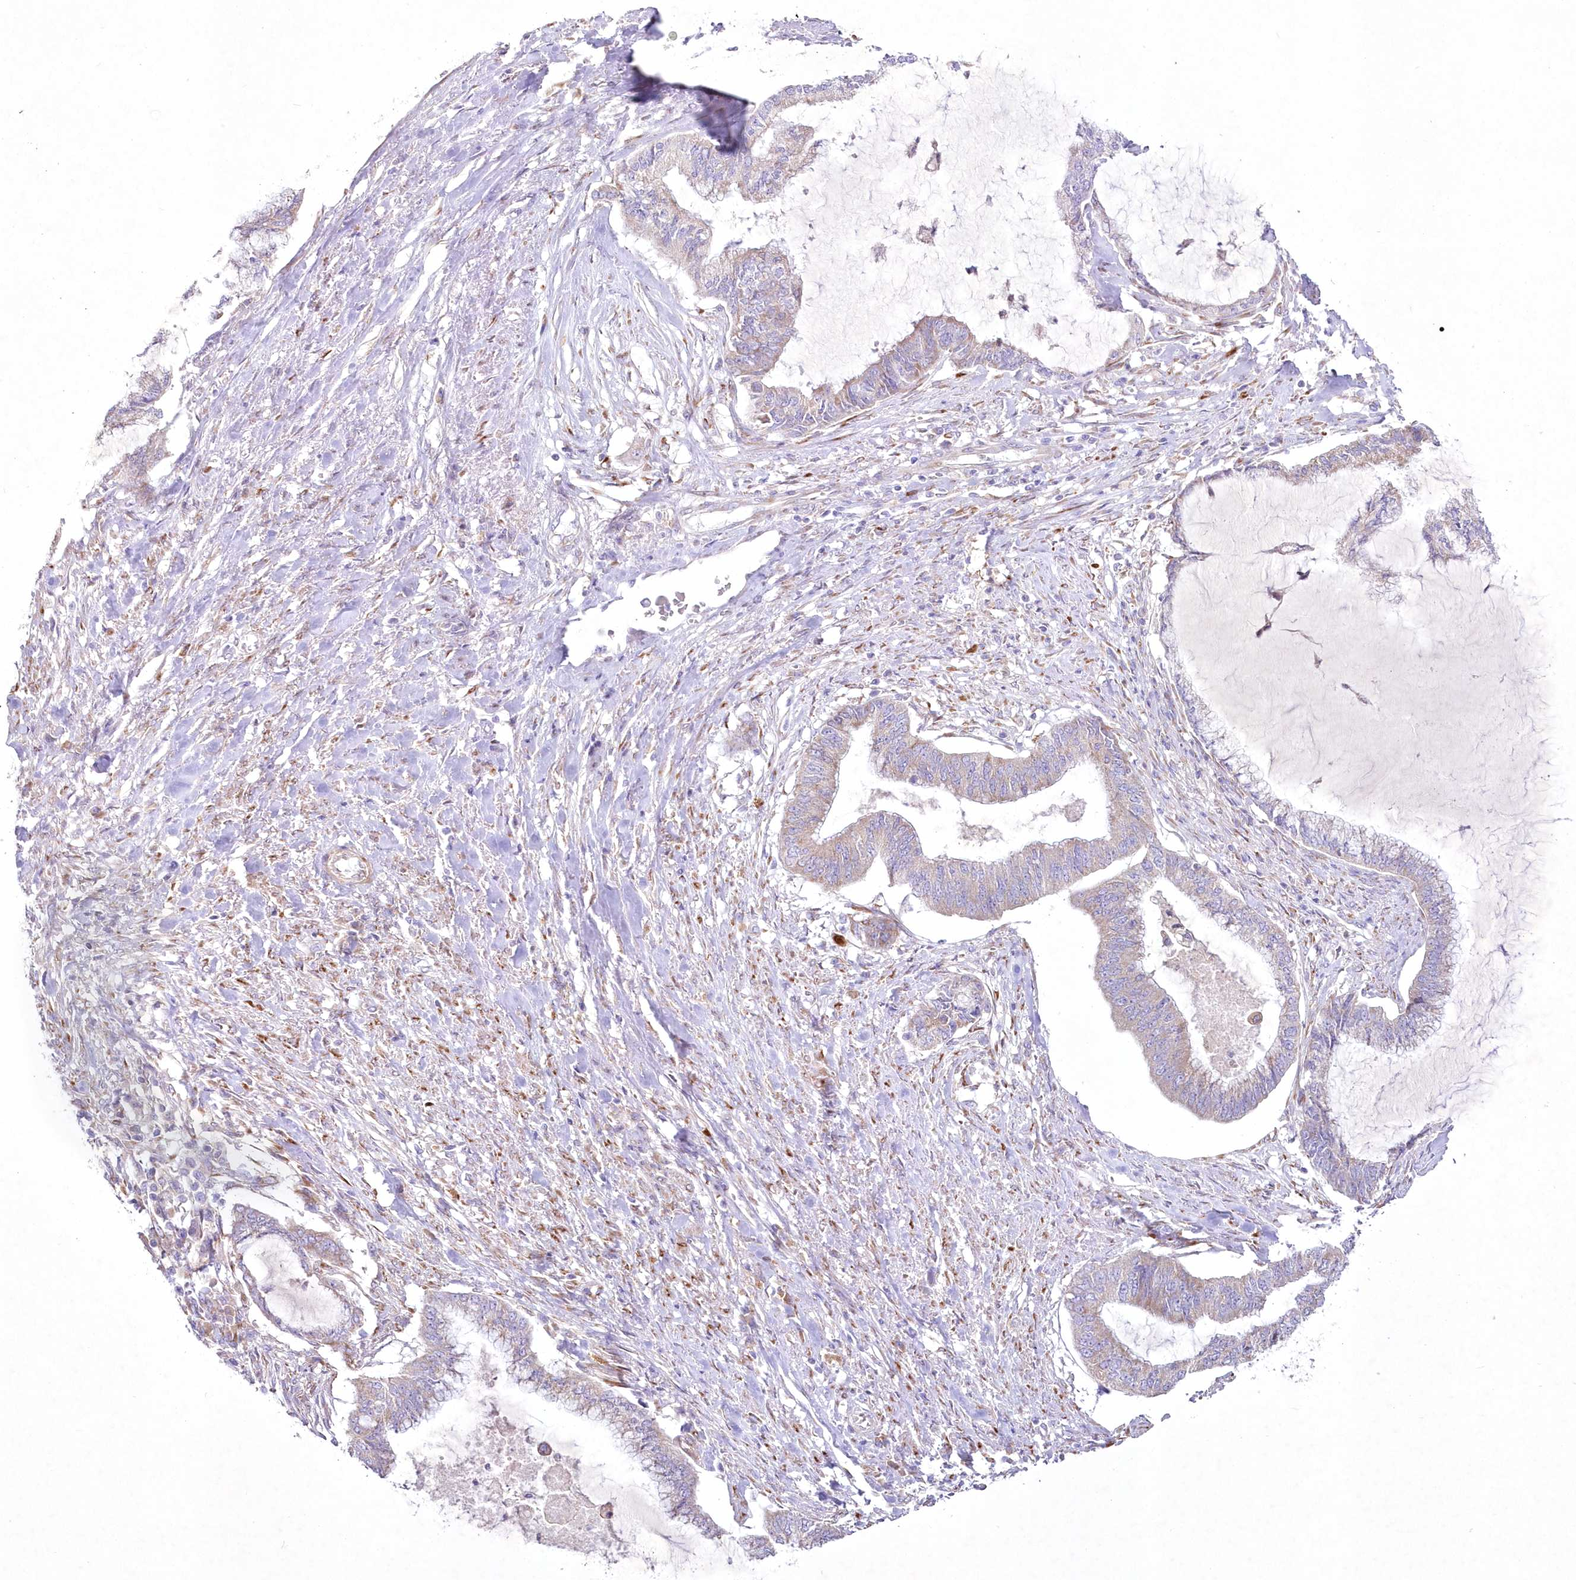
{"staining": {"intensity": "weak", "quantity": "<25%", "location": "cytoplasmic/membranous"}, "tissue": "endometrial cancer", "cell_type": "Tumor cells", "image_type": "cancer", "snomed": [{"axis": "morphology", "description": "Adenocarcinoma, NOS"}, {"axis": "topography", "description": "Endometrium"}], "caption": "High power microscopy image of an IHC micrograph of endometrial cancer (adenocarcinoma), revealing no significant expression in tumor cells.", "gene": "ARFGEF3", "patient": {"sex": "female", "age": 86}}